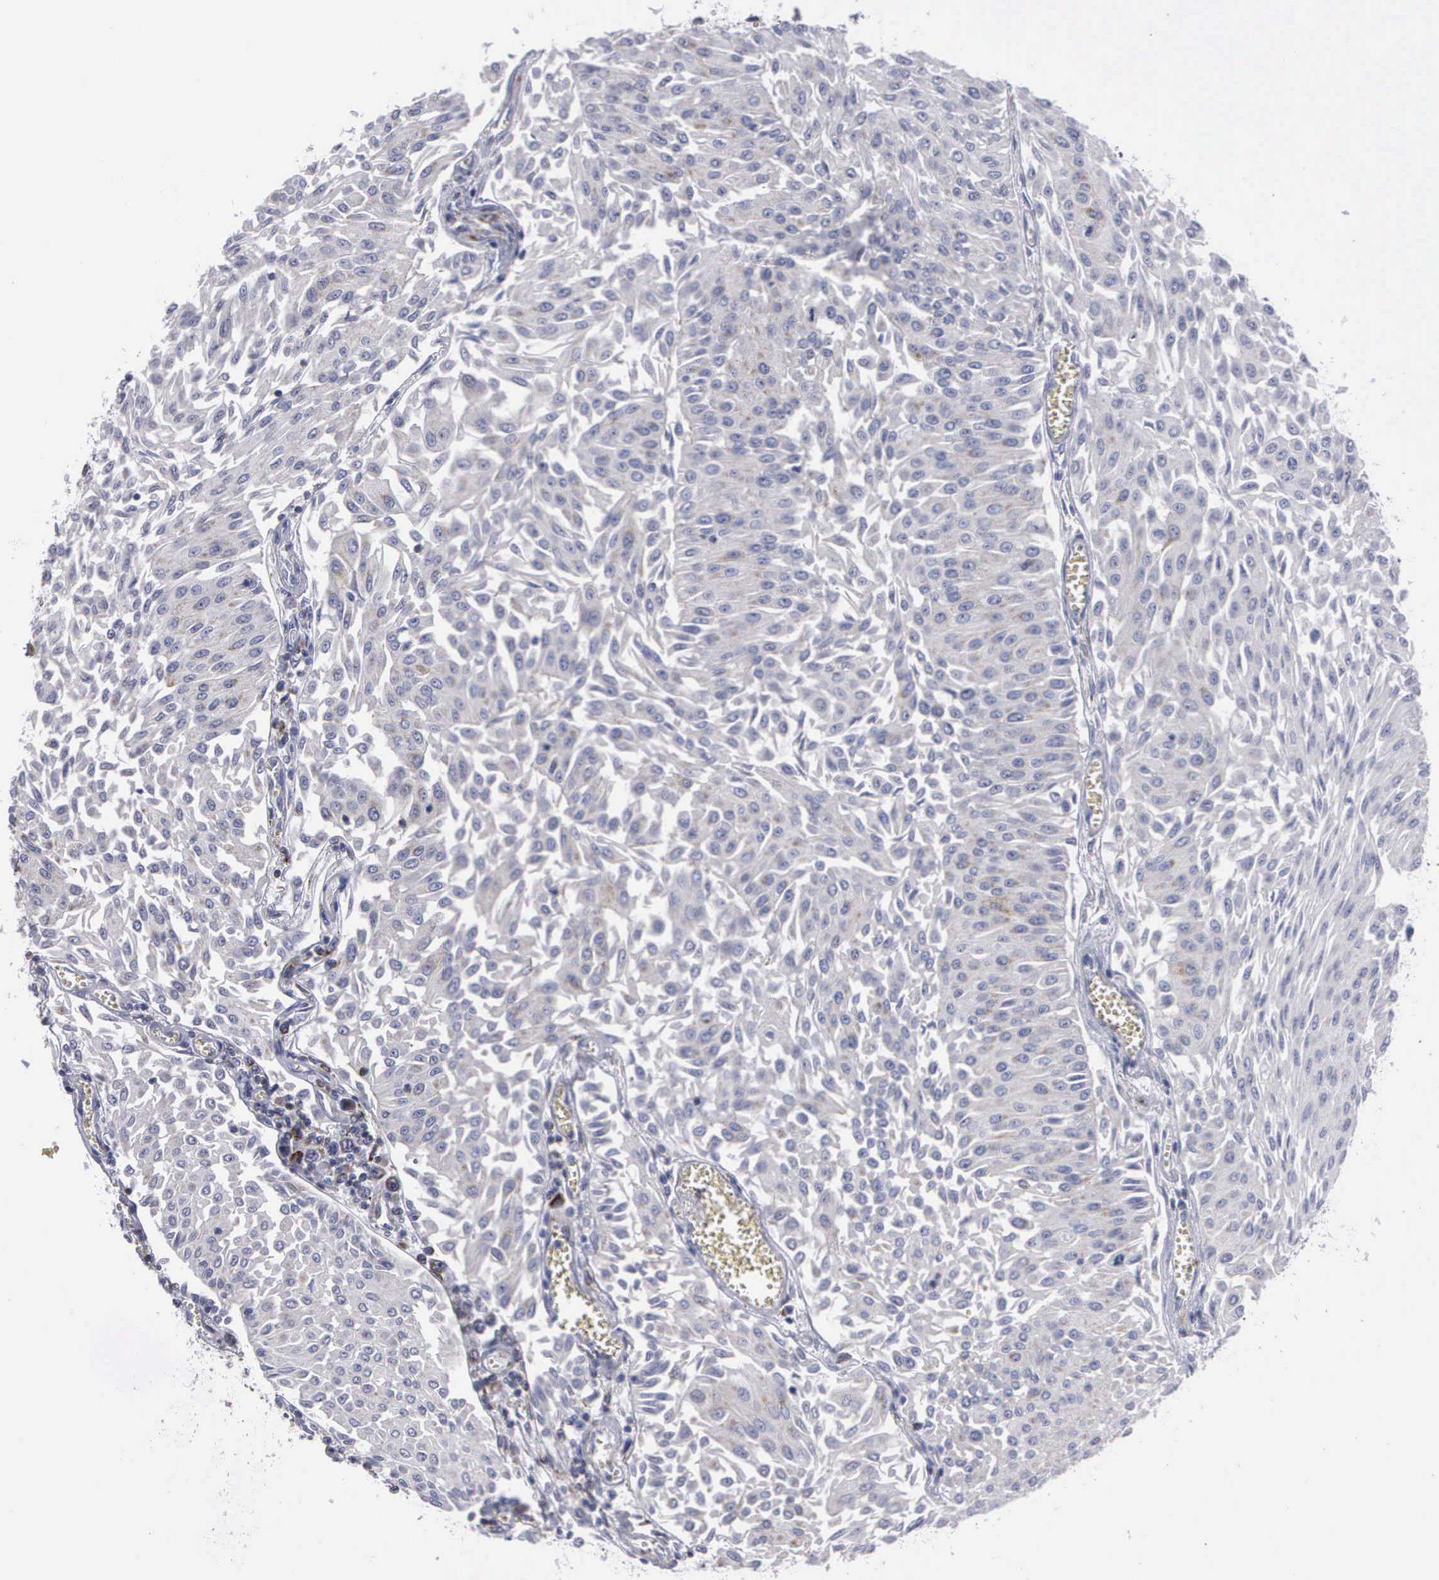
{"staining": {"intensity": "weak", "quantity": "<25%", "location": "cytoplasmic/membranous"}, "tissue": "urothelial cancer", "cell_type": "Tumor cells", "image_type": "cancer", "snomed": [{"axis": "morphology", "description": "Urothelial carcinoma, Low grade"}, {"axis": "topography", "description": "Urinary bladder"}], "caption": "Low-grade urothelial carcinoma stained for a protein using immunohistochemistry exhibits no expression tumor cells.", "gene": "APOOL", "patient": {"sex": "male", "age": 86}}